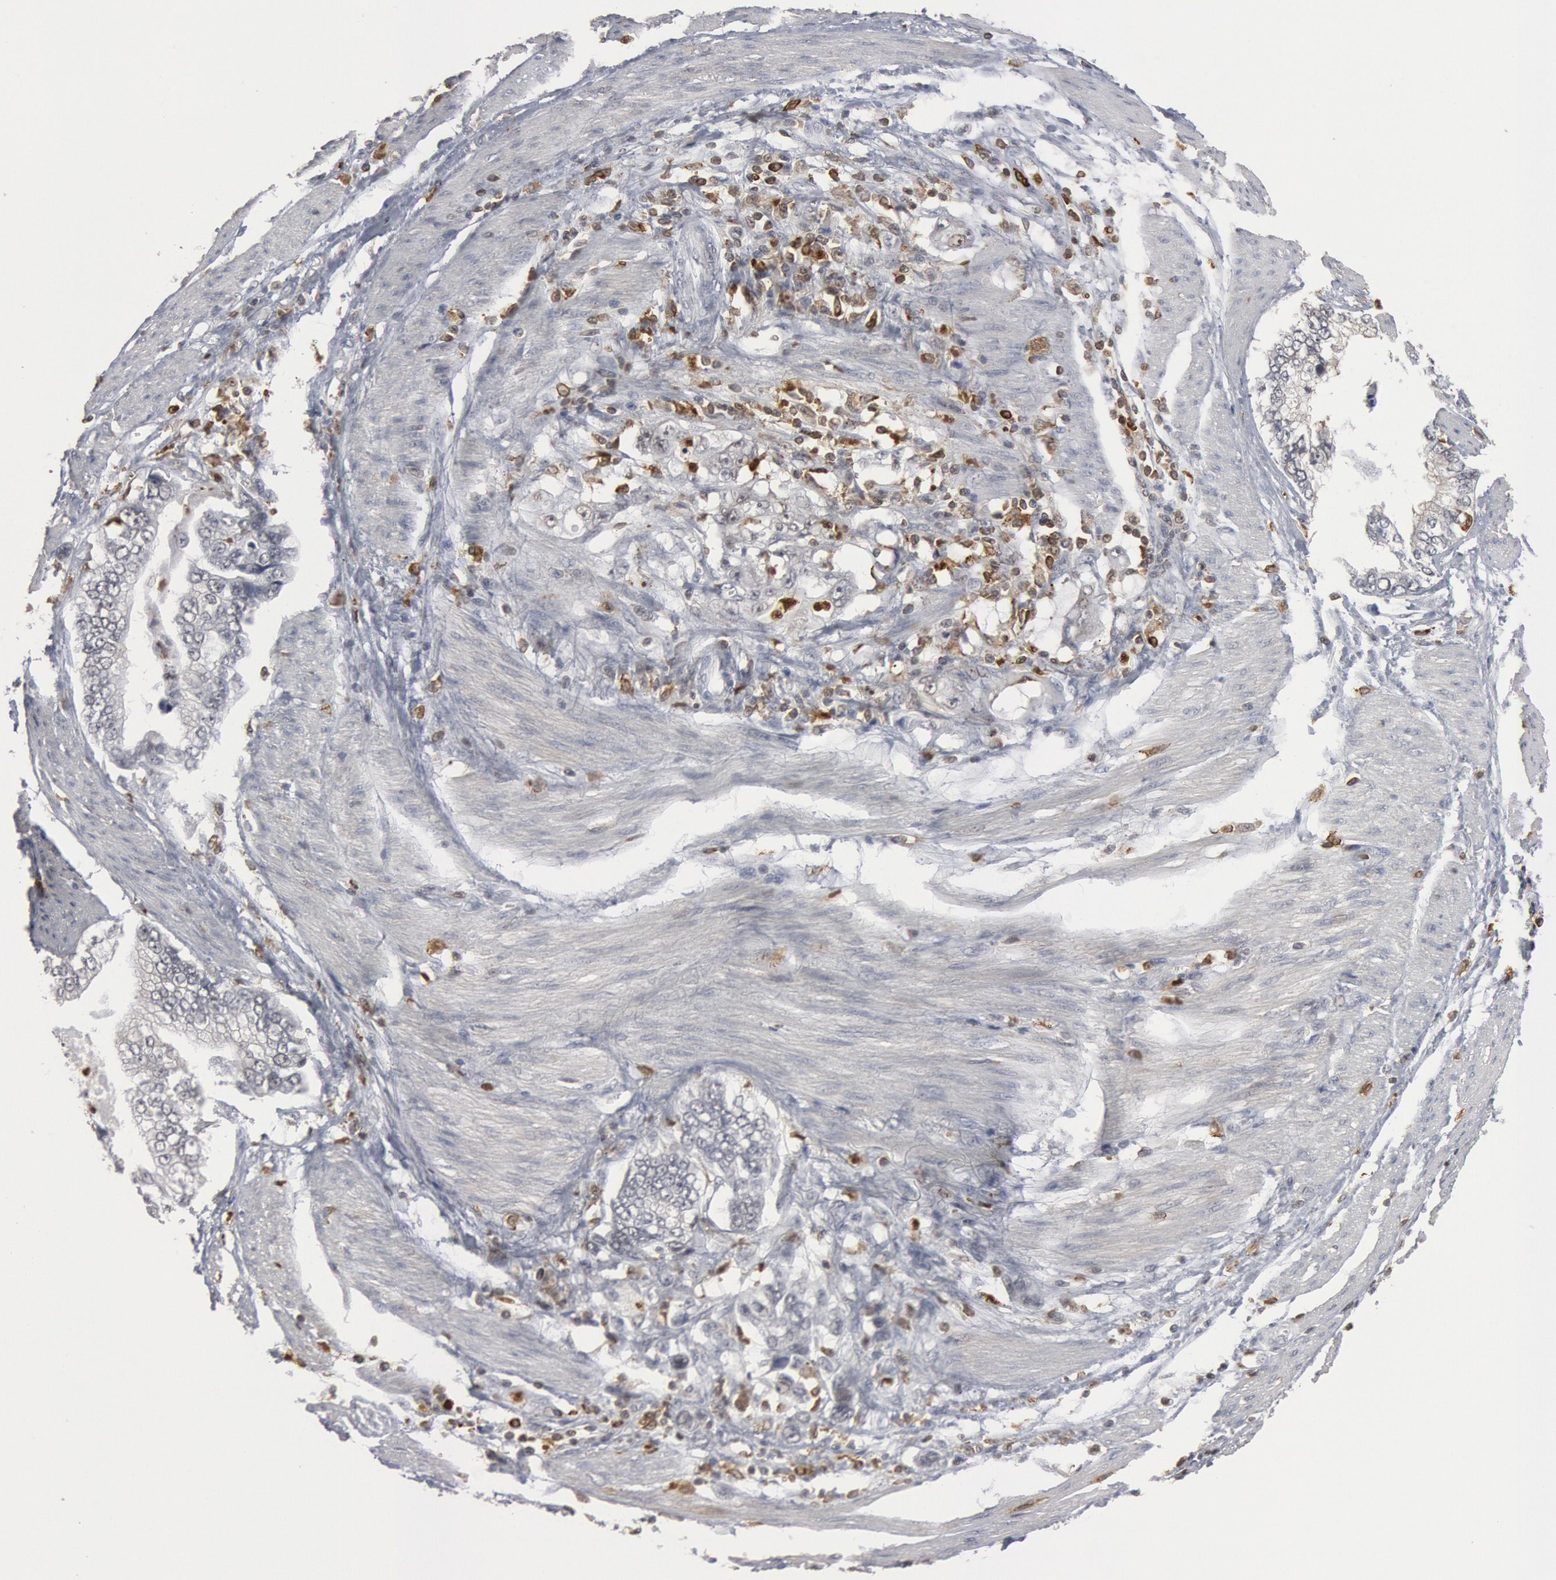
{"staining": {"intensity": "negative", "quantity": "none", "location": "none"}, "tissue": "stomach cancer", "cell_type": "Tumor cells", "image_type": "cancer", "snomed": [{"axis": "morphology", "description": "Adenocarcinoma, NOS"}, {"axis": "topography", "description": "Pancreas"}, {"axis": "topography", "description": "Stomach, upper"}], "caption": "Immunohistochemistry (IHC) photomicrograph of neoplastic tissue: human adenocarcinoma (stomach) stained with DAB displays no significant protein expression in tumor cells.", "gene": "PTPN6", "patient": {"sex": "male", "age": 77}}